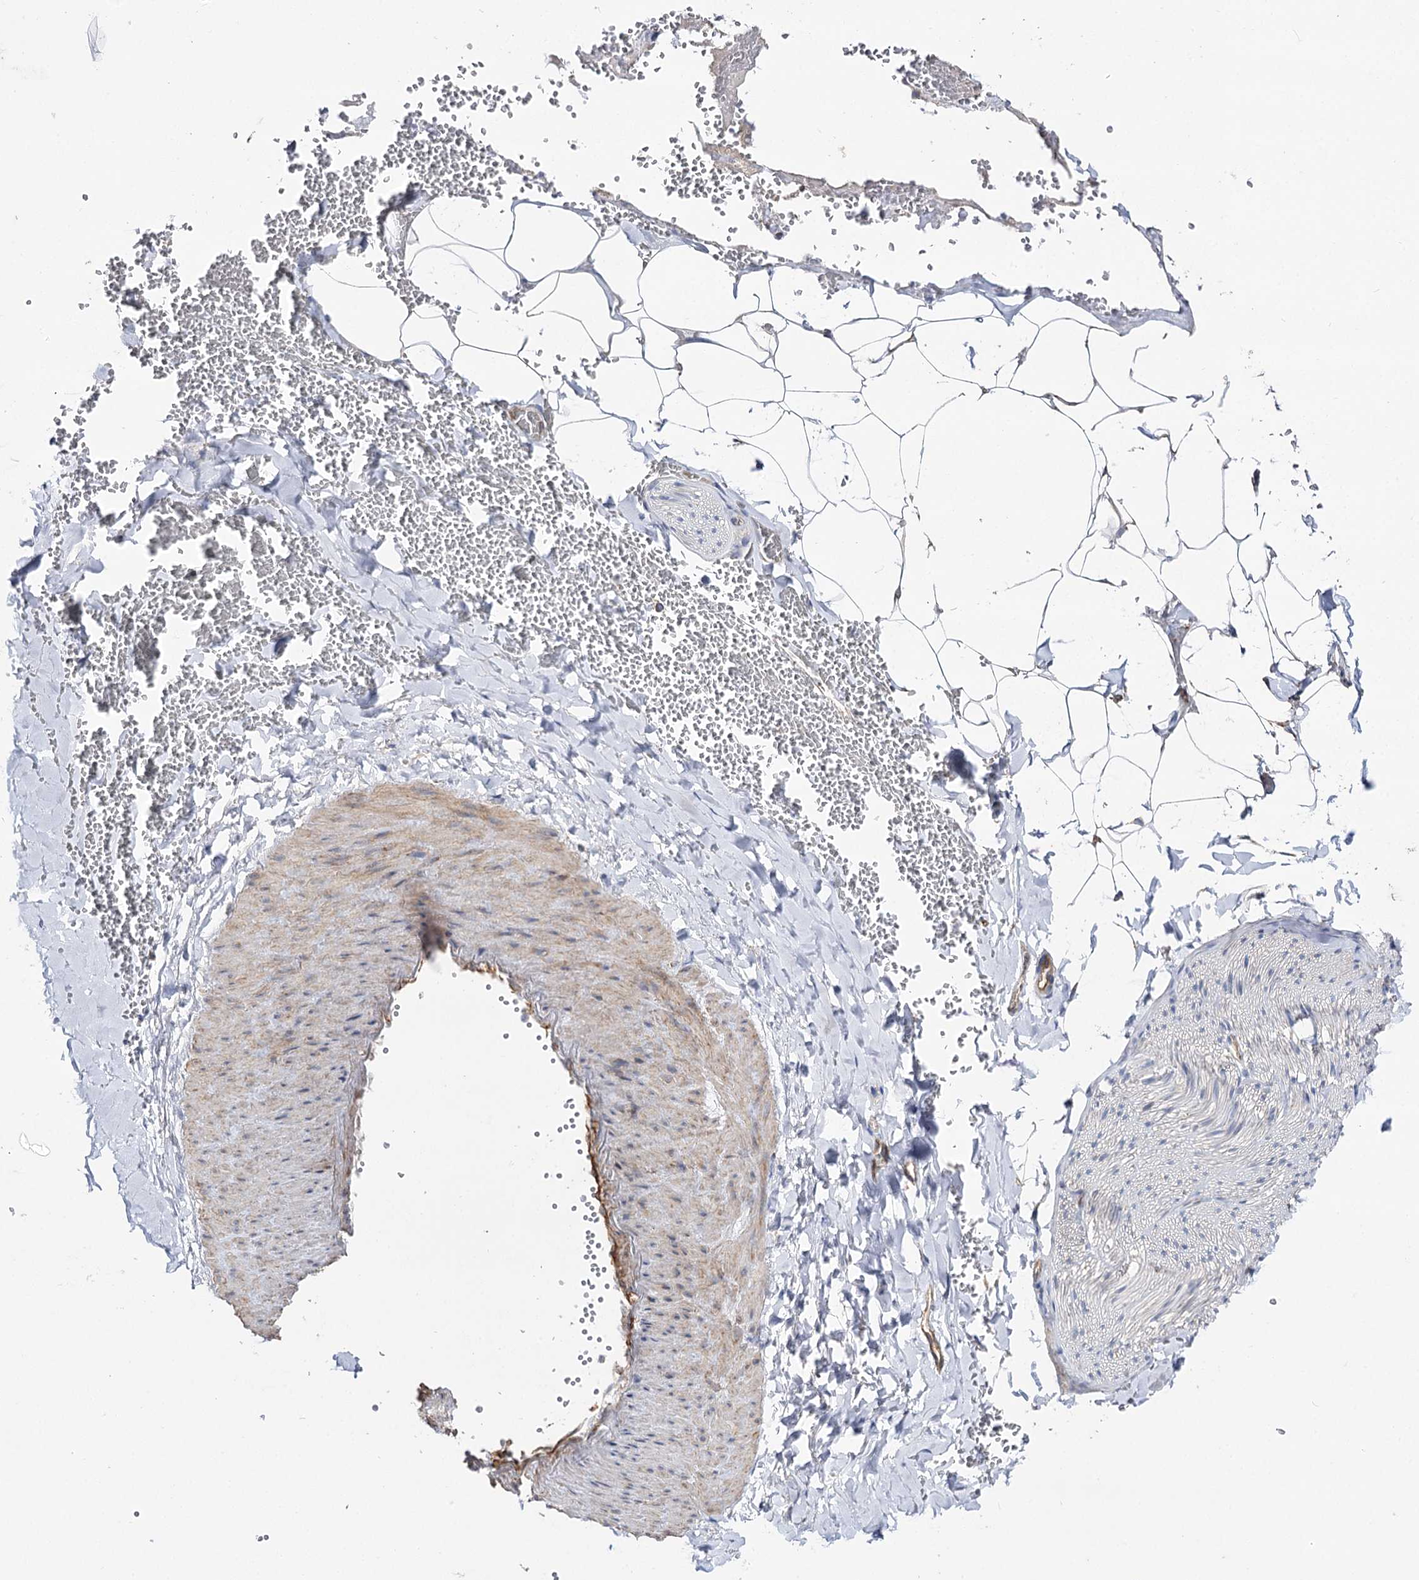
{"staining": {"intensity": "negative", "quantity": "none", "location": "none"}, "tissue": "adipose tissue", "cell_type": "Adipocytes", "image_type": "normal", "snomed": [{"axis": "morphology", "description": "Normal tissue, NOS"}, {"axis": "topography", "description": "Gallbladder"}, {"axis": "topography", "description": "Peripheral nerve tissue"}], "caption": "Adipocytes show no significant protein staining in normal adipose tissue. (DAB immunohistochemistry, high magnification).", "gene": "CBR4", "patient": {"sex": "male", "age": 38}}